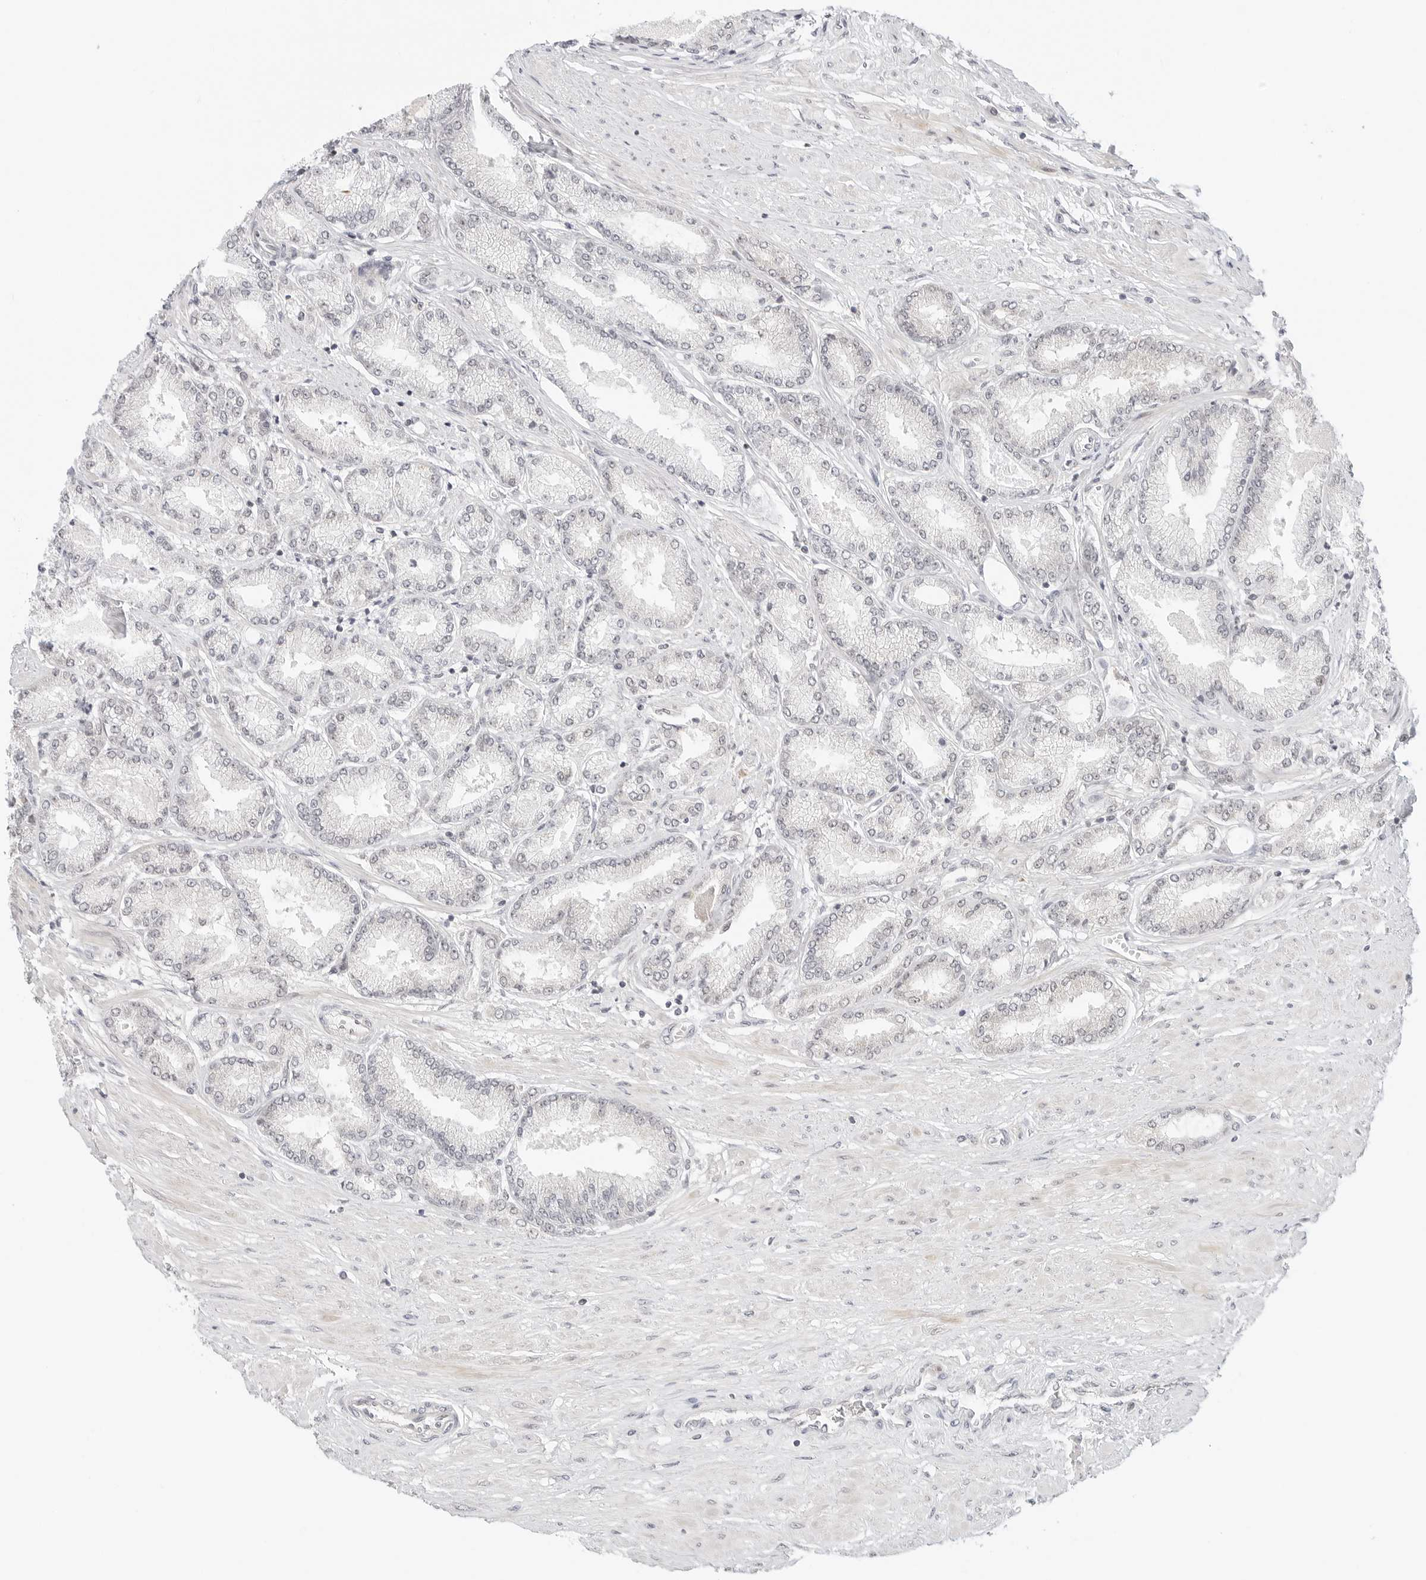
{"staining": {"intensity": "negative", "quantity": "none", "location": "none"}, "tissue": "prostate cancer", "cell_type": "Tumor cells", "image_type": "cancer", "snomed": [{"axis": "morphology", "description": "Adenocarcinoma, Low grade"}, {"axis": "topography", "description": "Prostate"}], "caption": "Immunohistochemical staining of human prostate cancer (adenocarcinoma (low-grade)) demonstrates no significant expression in tumor cells.", "gene": "TSEN2", "patient": {"sex": "male", "age": 63}}